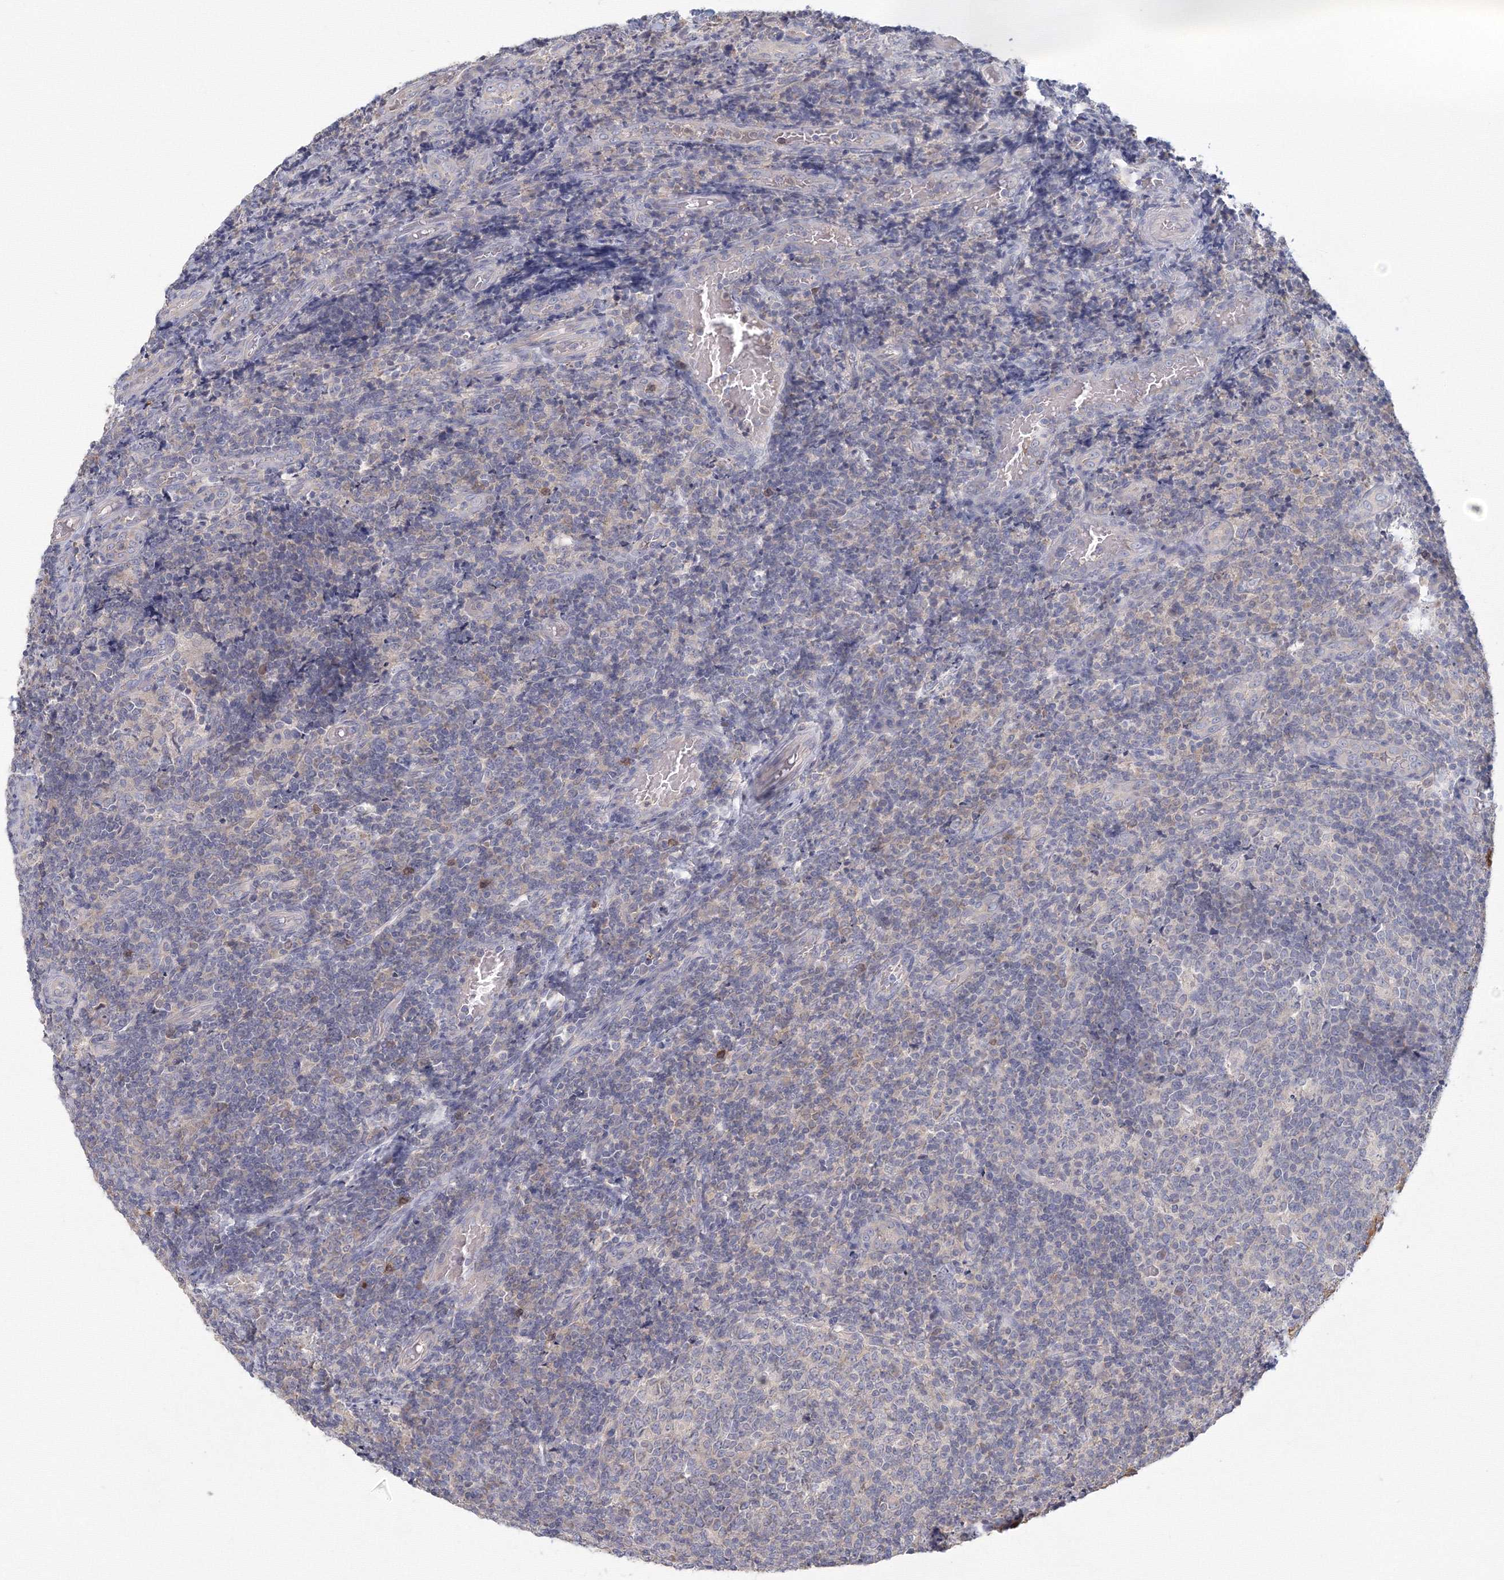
{"staining": {"intensity": "negative", "quantity": "none", "location": "none"}, "tissue": "tonsil", "cell_type": "Germinal center cells", "image_type": "normal", "snomed": [{"axis": "morphology", "description": "Normal tissue, NOS"}, {"axis": "topography", "description": "Tonsil"}], "caption": "DAB immunohistochemical staining of normal tonsil demonstrates no significant expression in germinal center cells. (DAB IHC, high magnification).", "gene": "TACC2", "patient": {"sex": "female", "age": 19}}